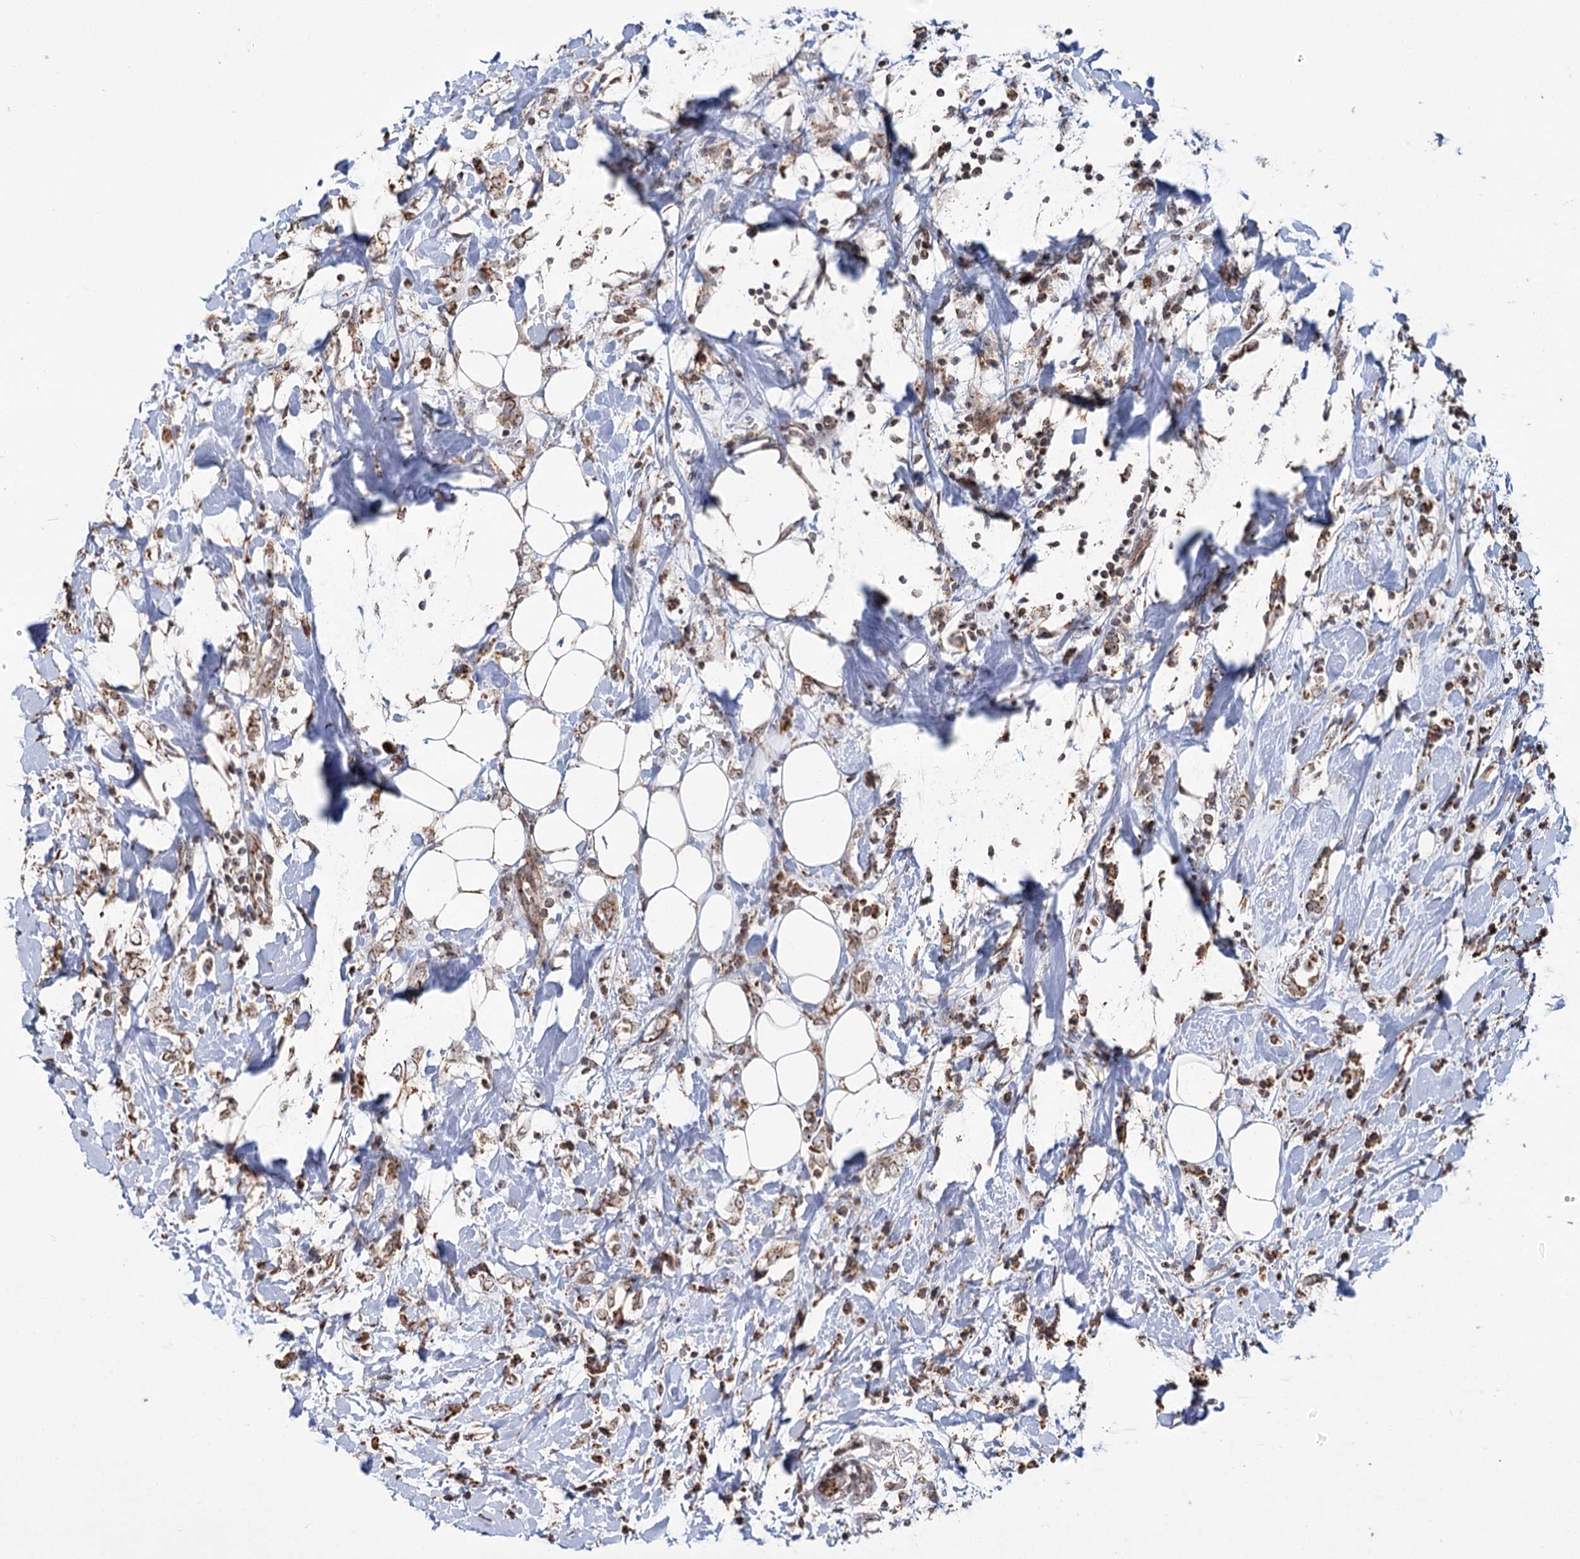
{"staining": {"intensity": "moderate", "quantity": ">75%", "location": "cytoplasmic/membranous,nuclear"}, "tissue": "breast cancer", "cell_type": "Tumor cells", "image_type": "cancer", "snomed": [{"axis": "morphology", "description": "Normal tissue, NOS"}, {"axis": "morphology", "description": "Lobular carcinoma"}, {"axis": "topography", "description": "Breast"}], "caption": "Immunohistochemistry staining of breast lobular carcinoma, which exhibits medium levels of moderate cytoplasmic/membranous and nuclear positivity in about >75% of tumor cells indicating moderate cytoplasmic/membranous and nuclear protein staining. The staining was performed using DAB (brown) for protein detection and nuclei were counterstained in hematoxylin (blue).", "gene": "STEEP1", "patient": {"sex": "female", "age": 47}}